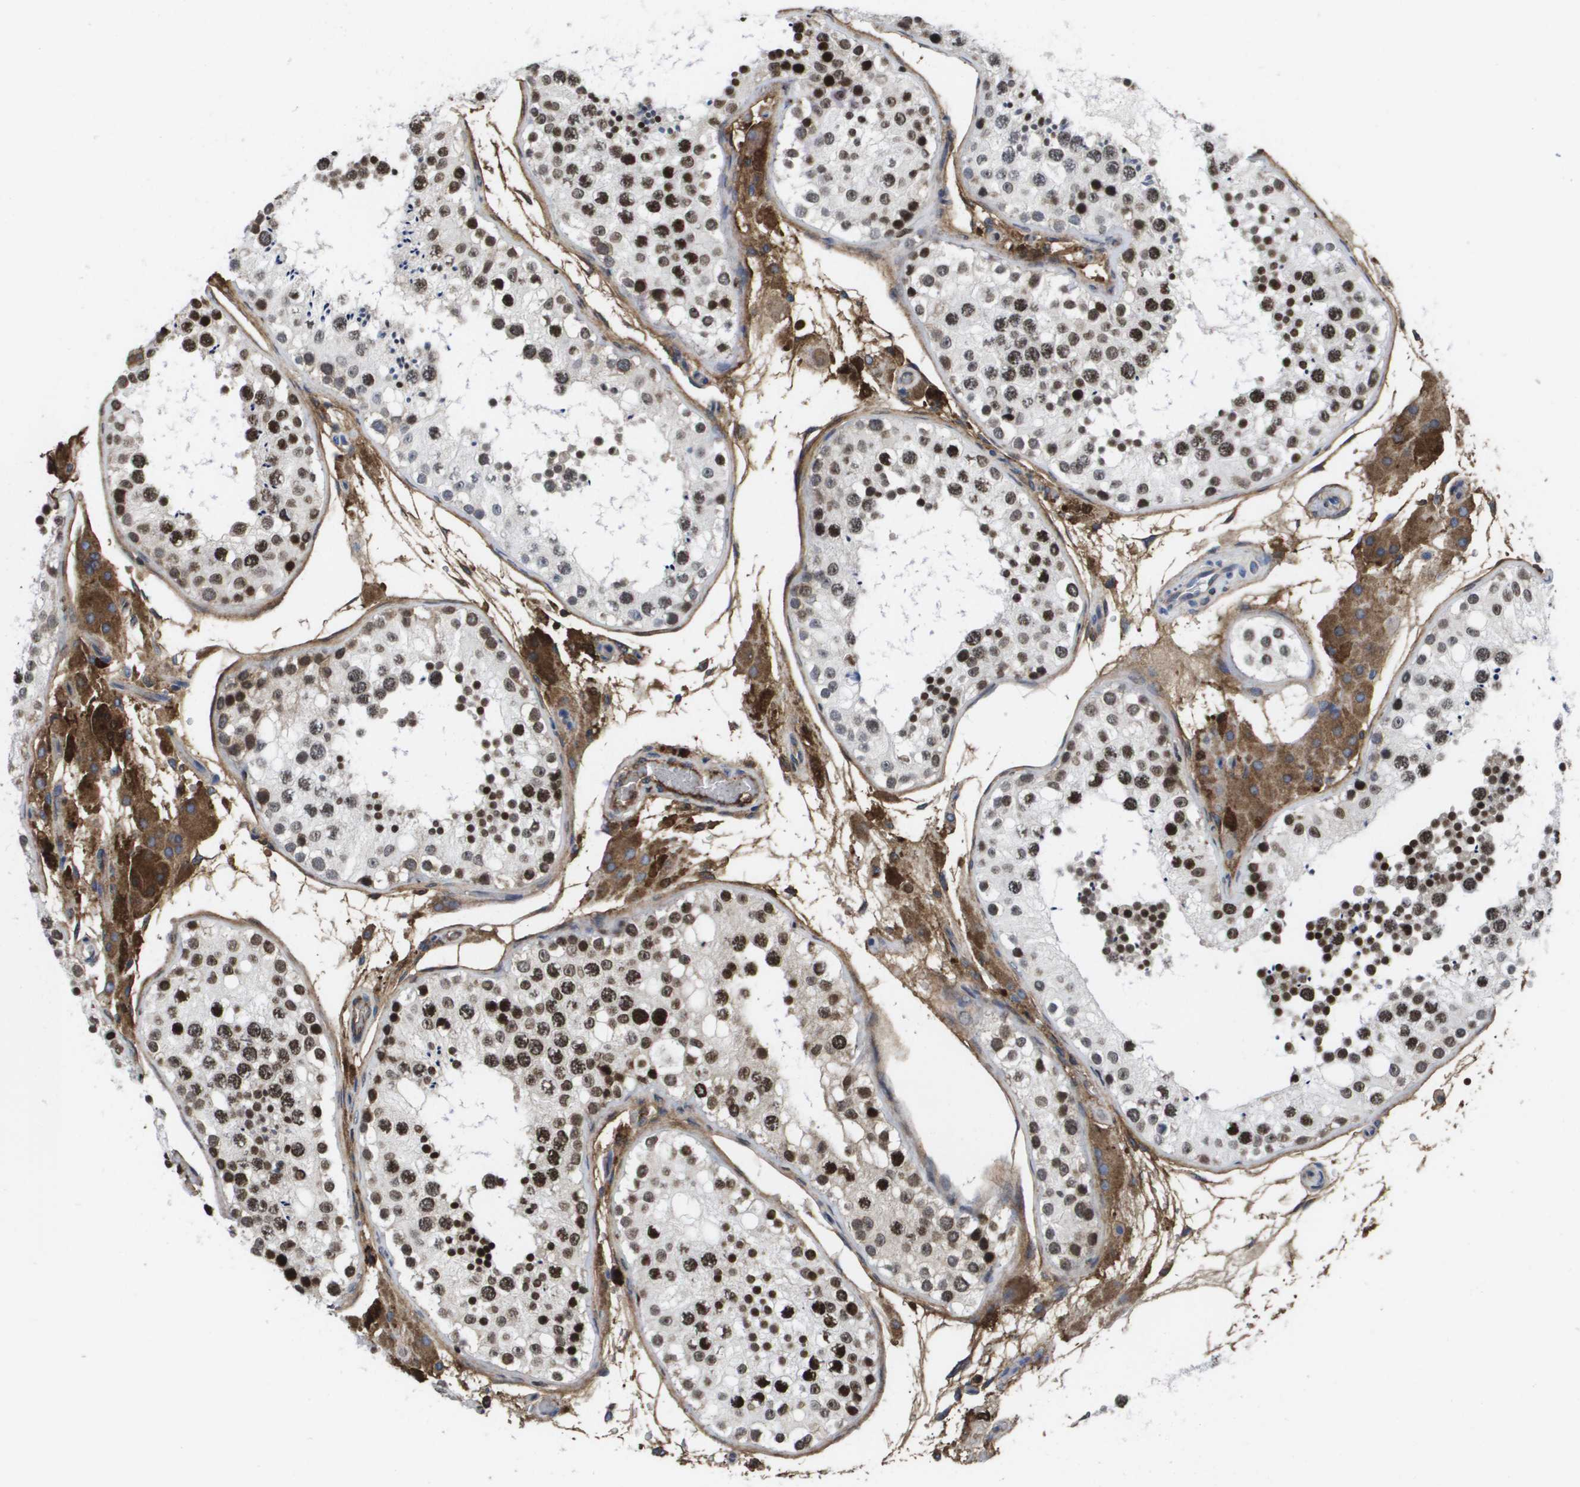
{"staining": {"intensity": "strong", "quantity": "<25%", "location": "nuclear"}, "tissue": "testis", "cell_type": "Cells in seminiferous ducts", "image_type": "normal", "snomed": [{"axis": "morphology", "description": "Normal tissue, NOS"}, {"axis": "topography", "description": "Testis"}, {"axis": "topography", "description": "Epididymis"}], "caption": "High-magnification brightfield microscopy of normal testis stained with DAB (3,3'-diaminobenzidine) (brown) and counterstained with hematoxylin (blue). cells in seminiferous ducts exhibit strong nuclear staining is identified in about<25% of cells.", "gene": "SERPINC1", "patient": {"sex": "male", "age": 26}}